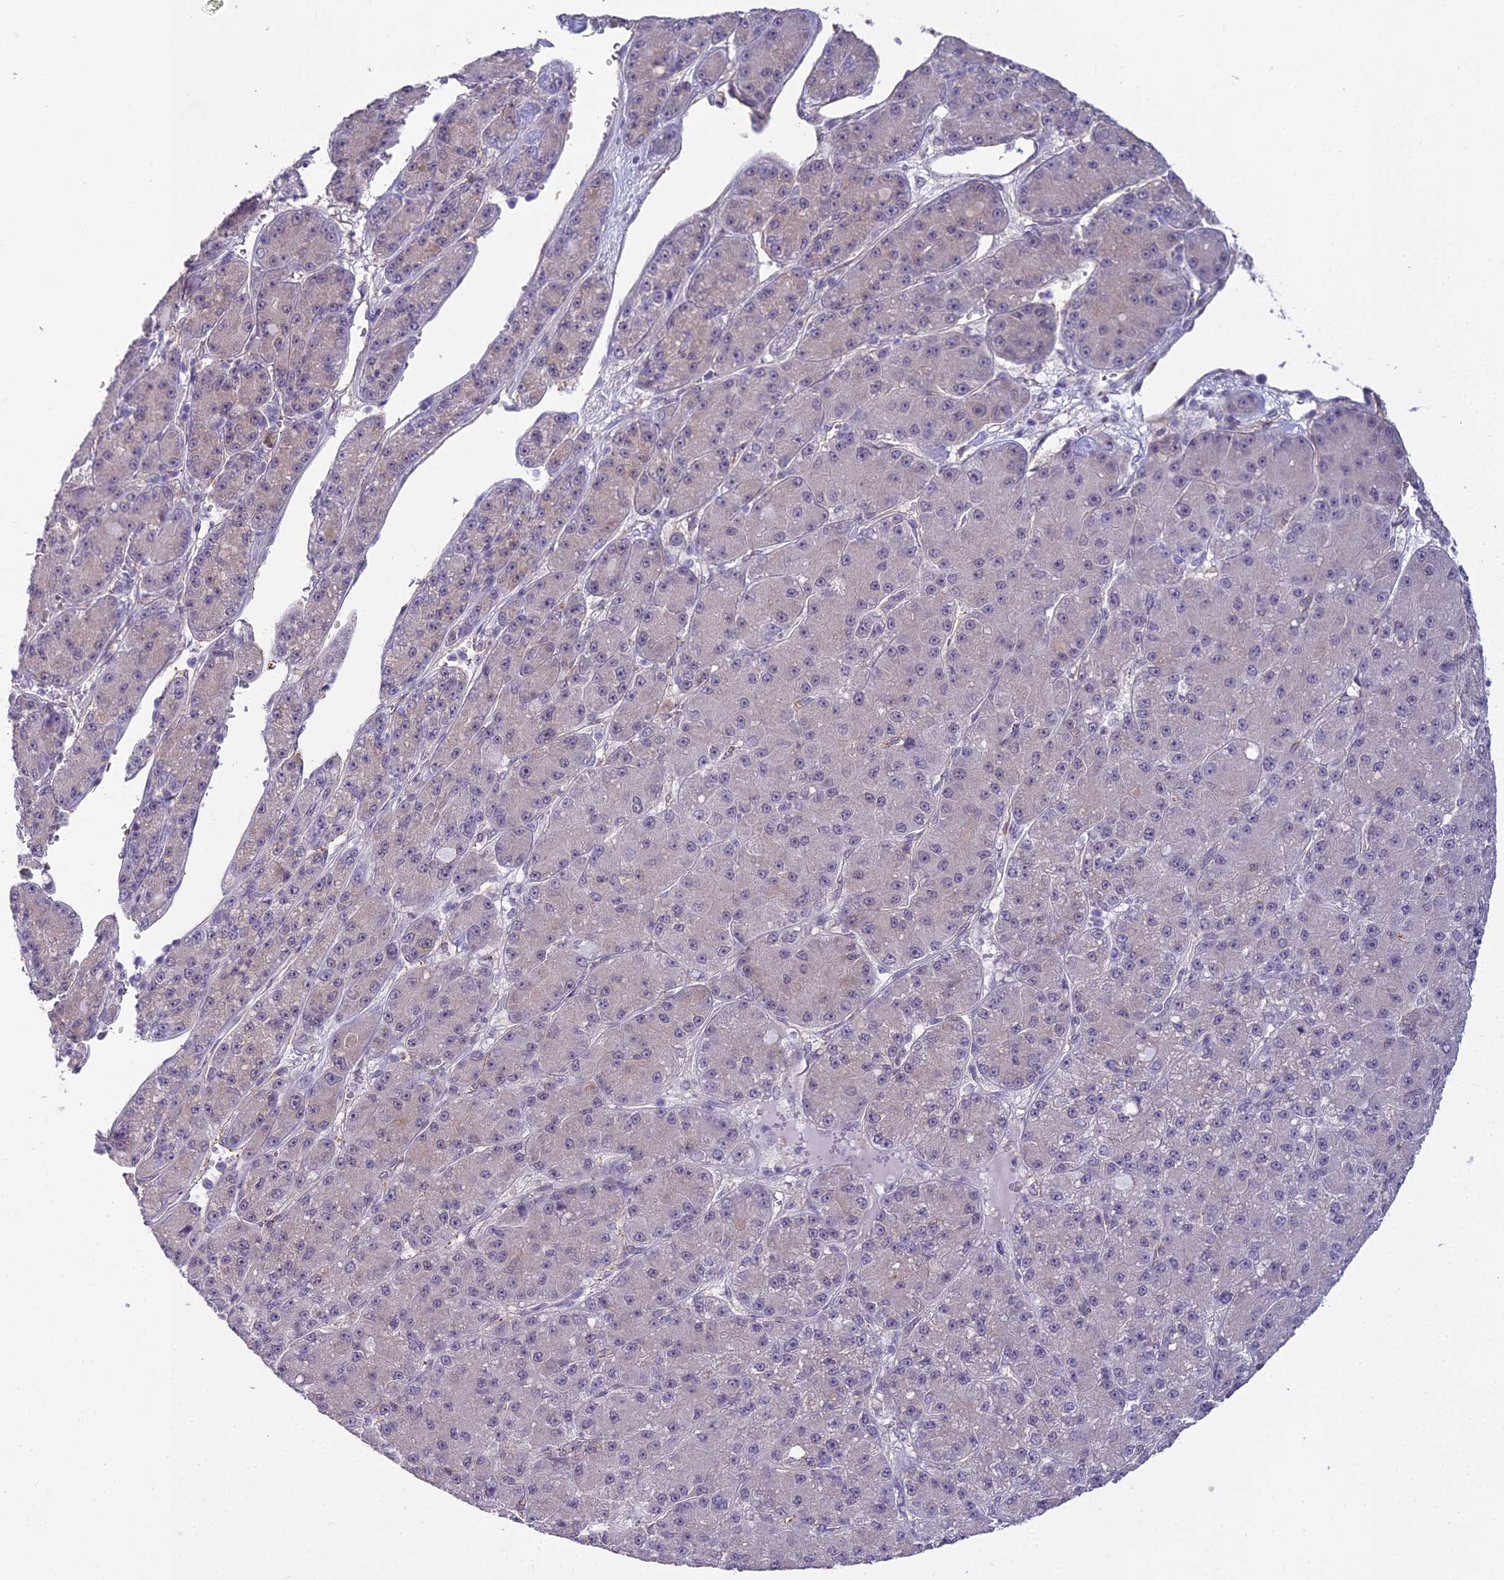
{"staining": {"intensity": "negative", "quantity": "none", "location": "none"}, "tissue": "liver cancer", "cell_type": "Tumor cells", "image_type": "cancer", "snomed": [{"axis": "morphology", "description": "Carcinoma, Hepatocellular, NOS"}, {"axis": "topography", "description": "Liver"}], "caption": "This is a histopathology image of immunohistochemistry staining of liver hepatocellular carcinoma, which shows no positivity in tumor cells.", "gene": "BLNK", "patient": {"sex": "male", "age": 67}}